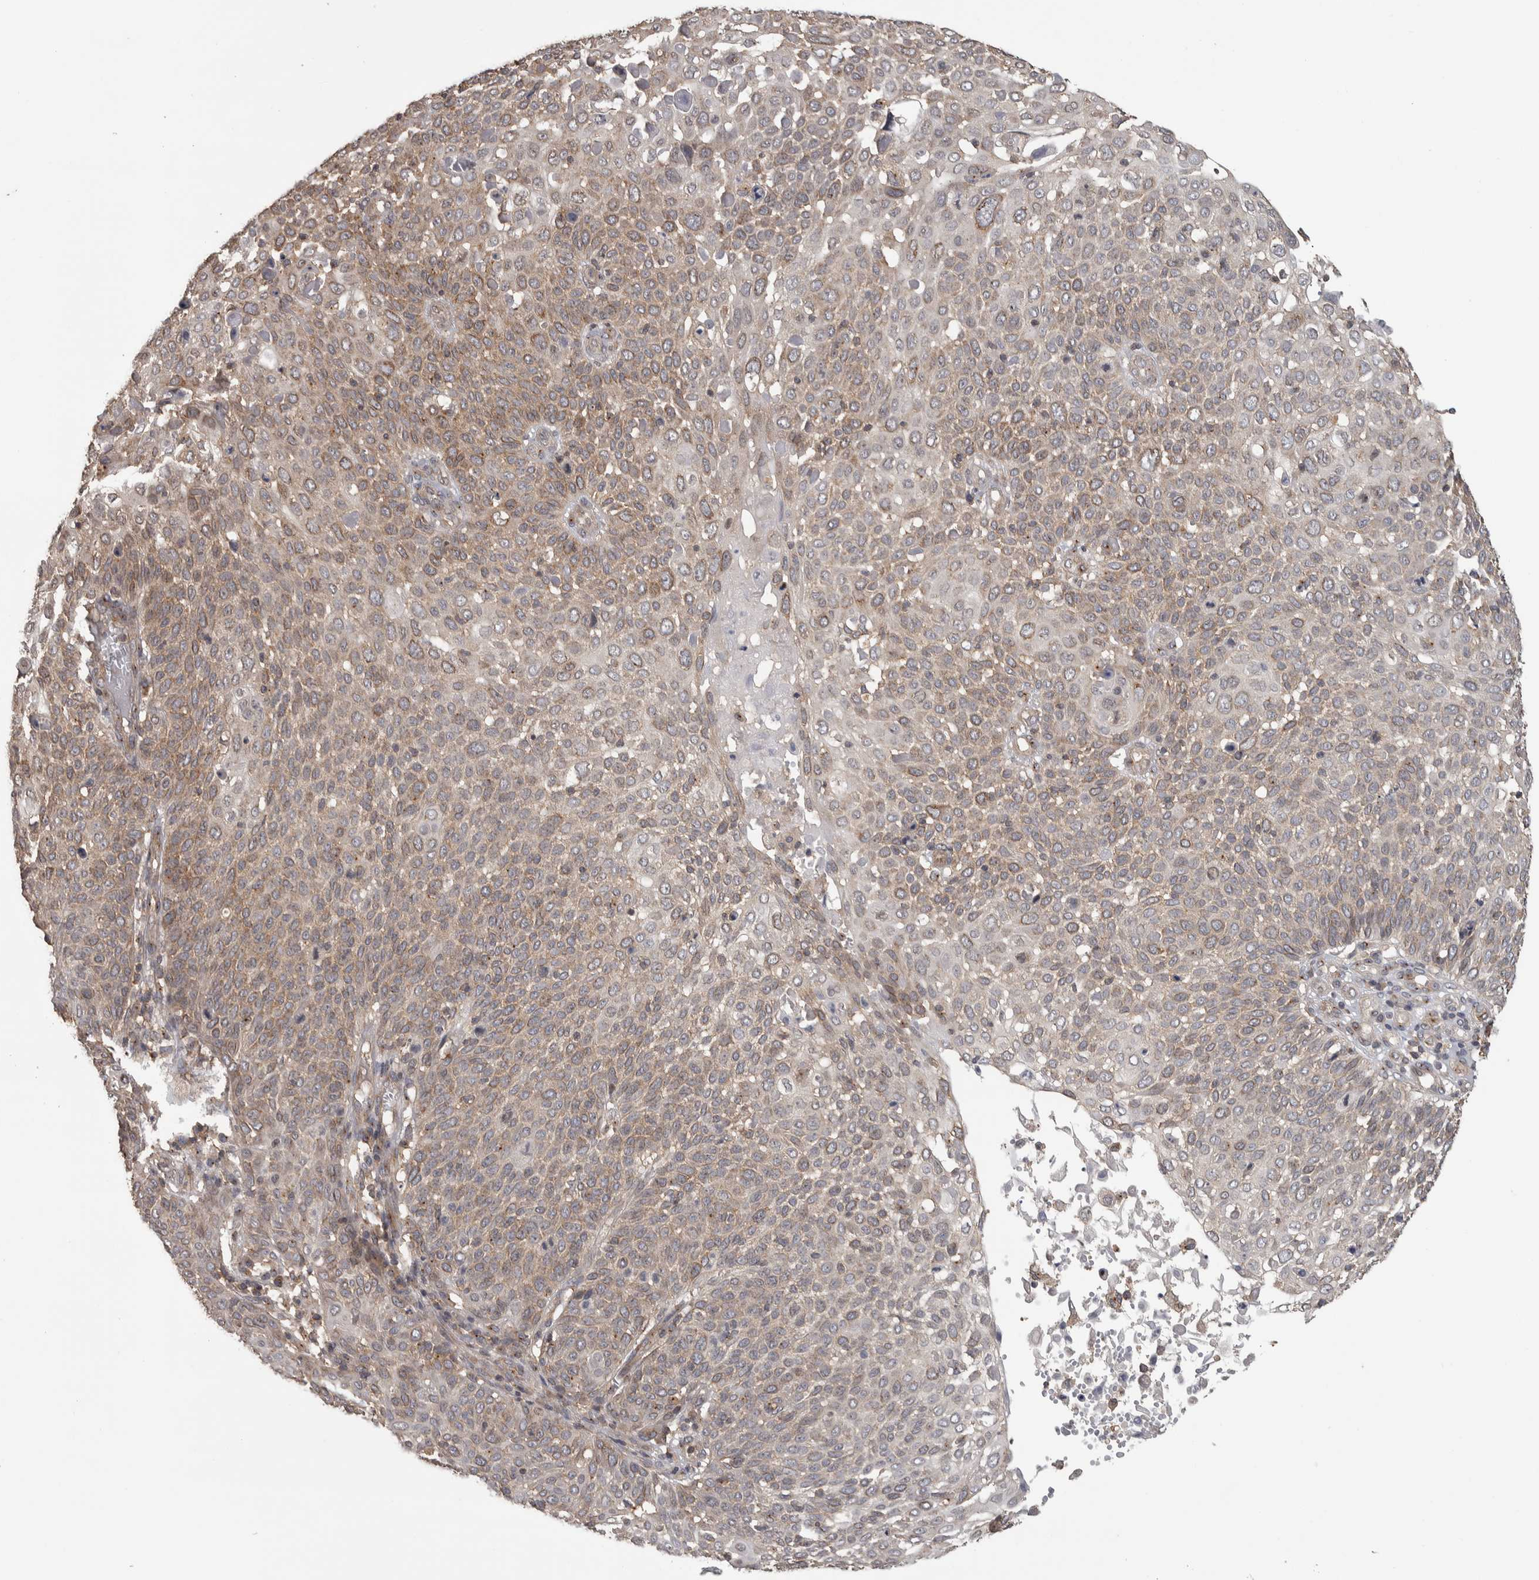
{"staining": {"intensity": "weak", "quantity": "25%-75%", "location": "cytoplasmic/membranous"}, "tissue": "cervical cancer", "cell_type": "Tumor cells", "image_type": "cancer", "snomed": [{"axis": "morphology", "description": "Squamous cell carcinoma, NOS"}, {"axis": "topography", "description": "Cervix"}], "caption": "An image of human cervical cancer (squamous cell carcinoma) stained for a protein displays weak cytoplasmic/membranous brown staining in tumor cells.", "gene": "IFRD1", "patient": {"sex": "female", "age": 74}}